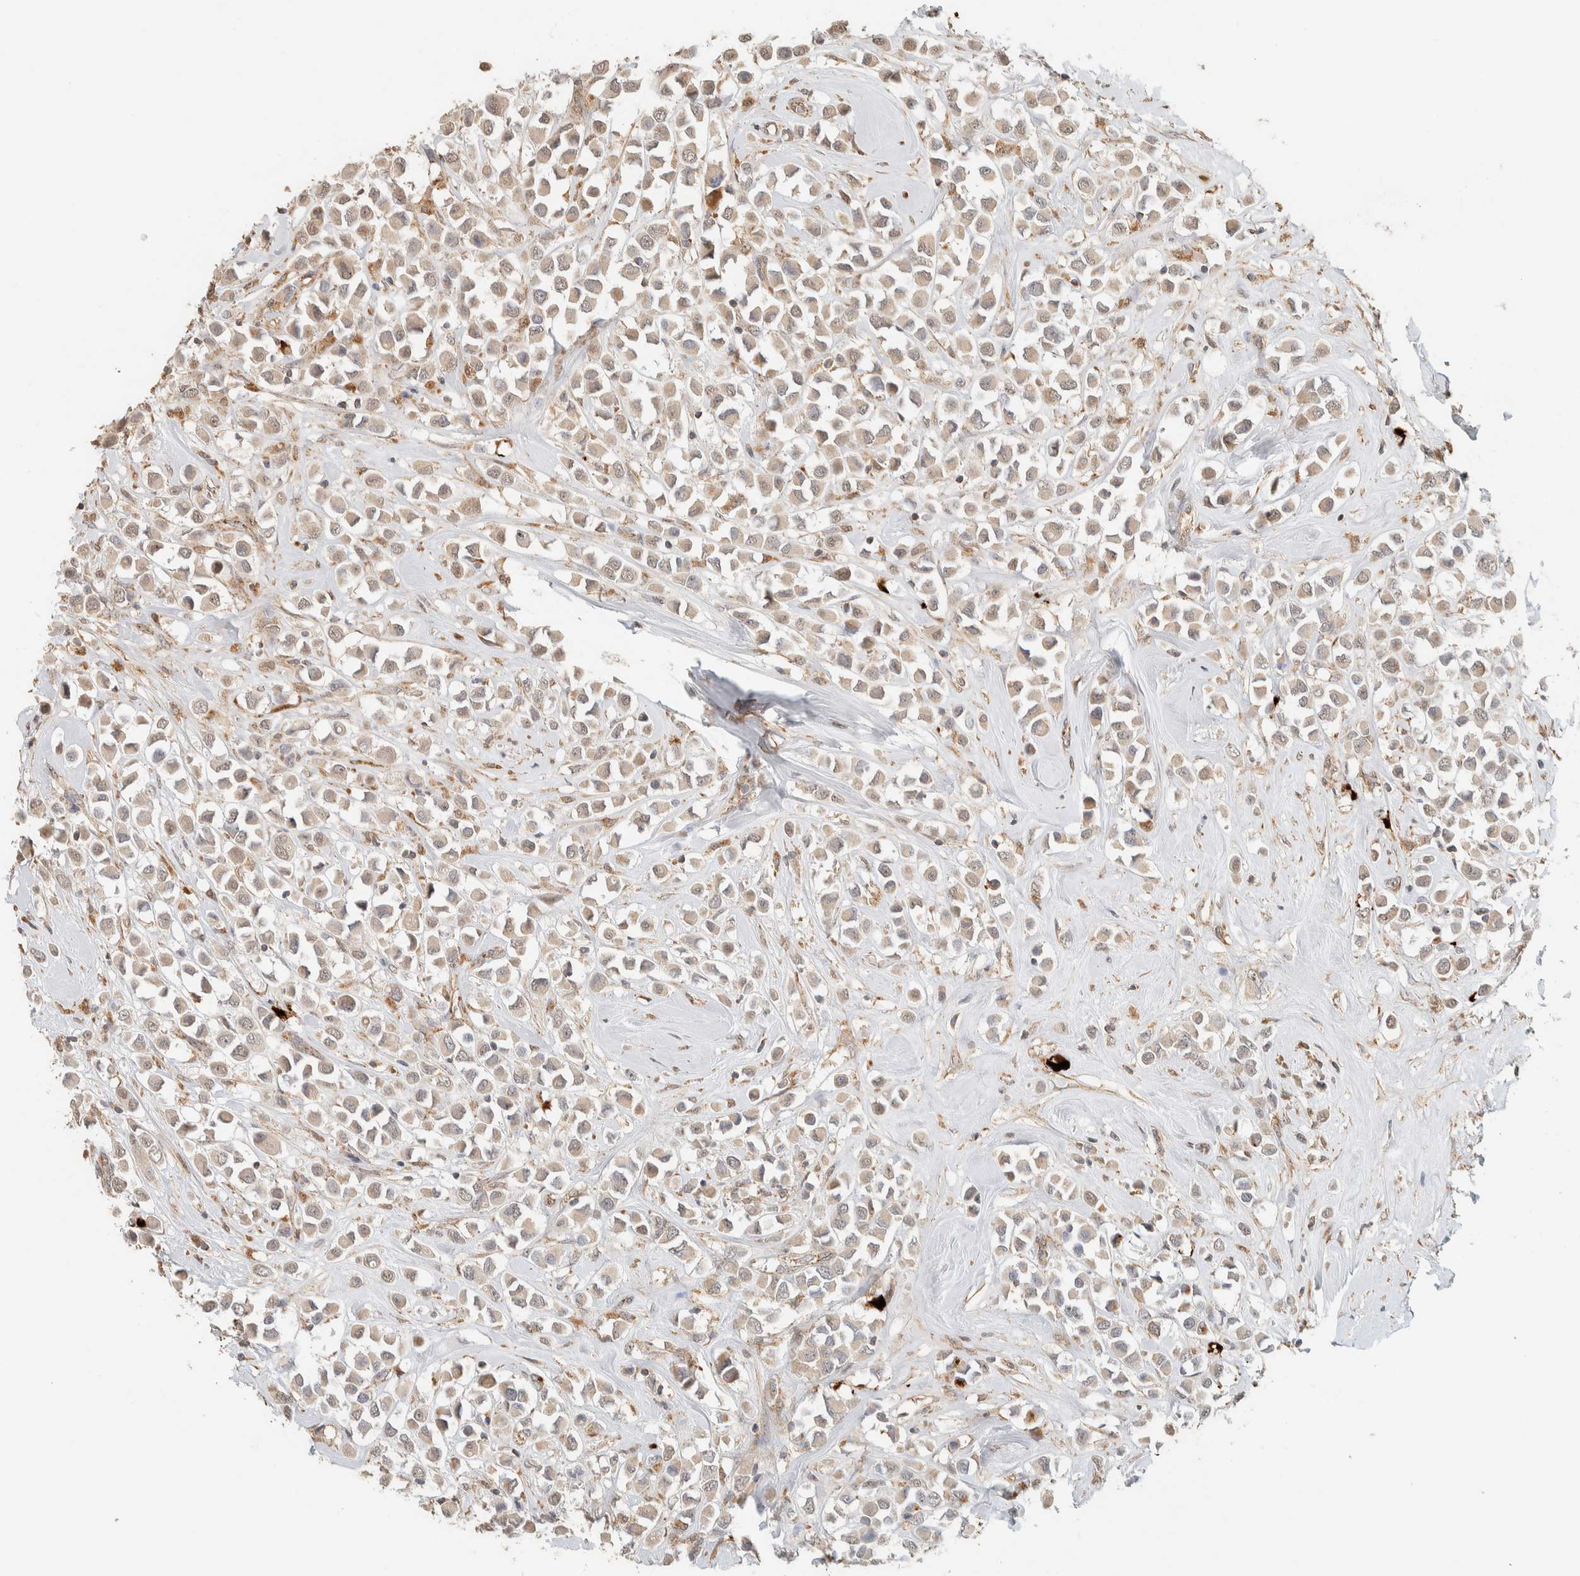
{"staining": {"intensity": "weak", "quantity": ">75%", "location": "cytoplasmic/membranous"}, "tissue": "breast cancer", "cell_type": "Tumor cells", "image_type": "cancer", "snomed": [{"axis": "morphology", "description": "Duct carcinoma"}, {"axis": "topography", "description": "Breast"}], "caption": "A high-resolution image shows immunohistochemistry staining of breast cancer (infiltrating ductal carcinoma), which exhibits weak cytoplasmic/membranous staining in approximately >75% of tumor cells.", "gene": "PDE7B", "patient": {"sex": "female", "age": 61}}